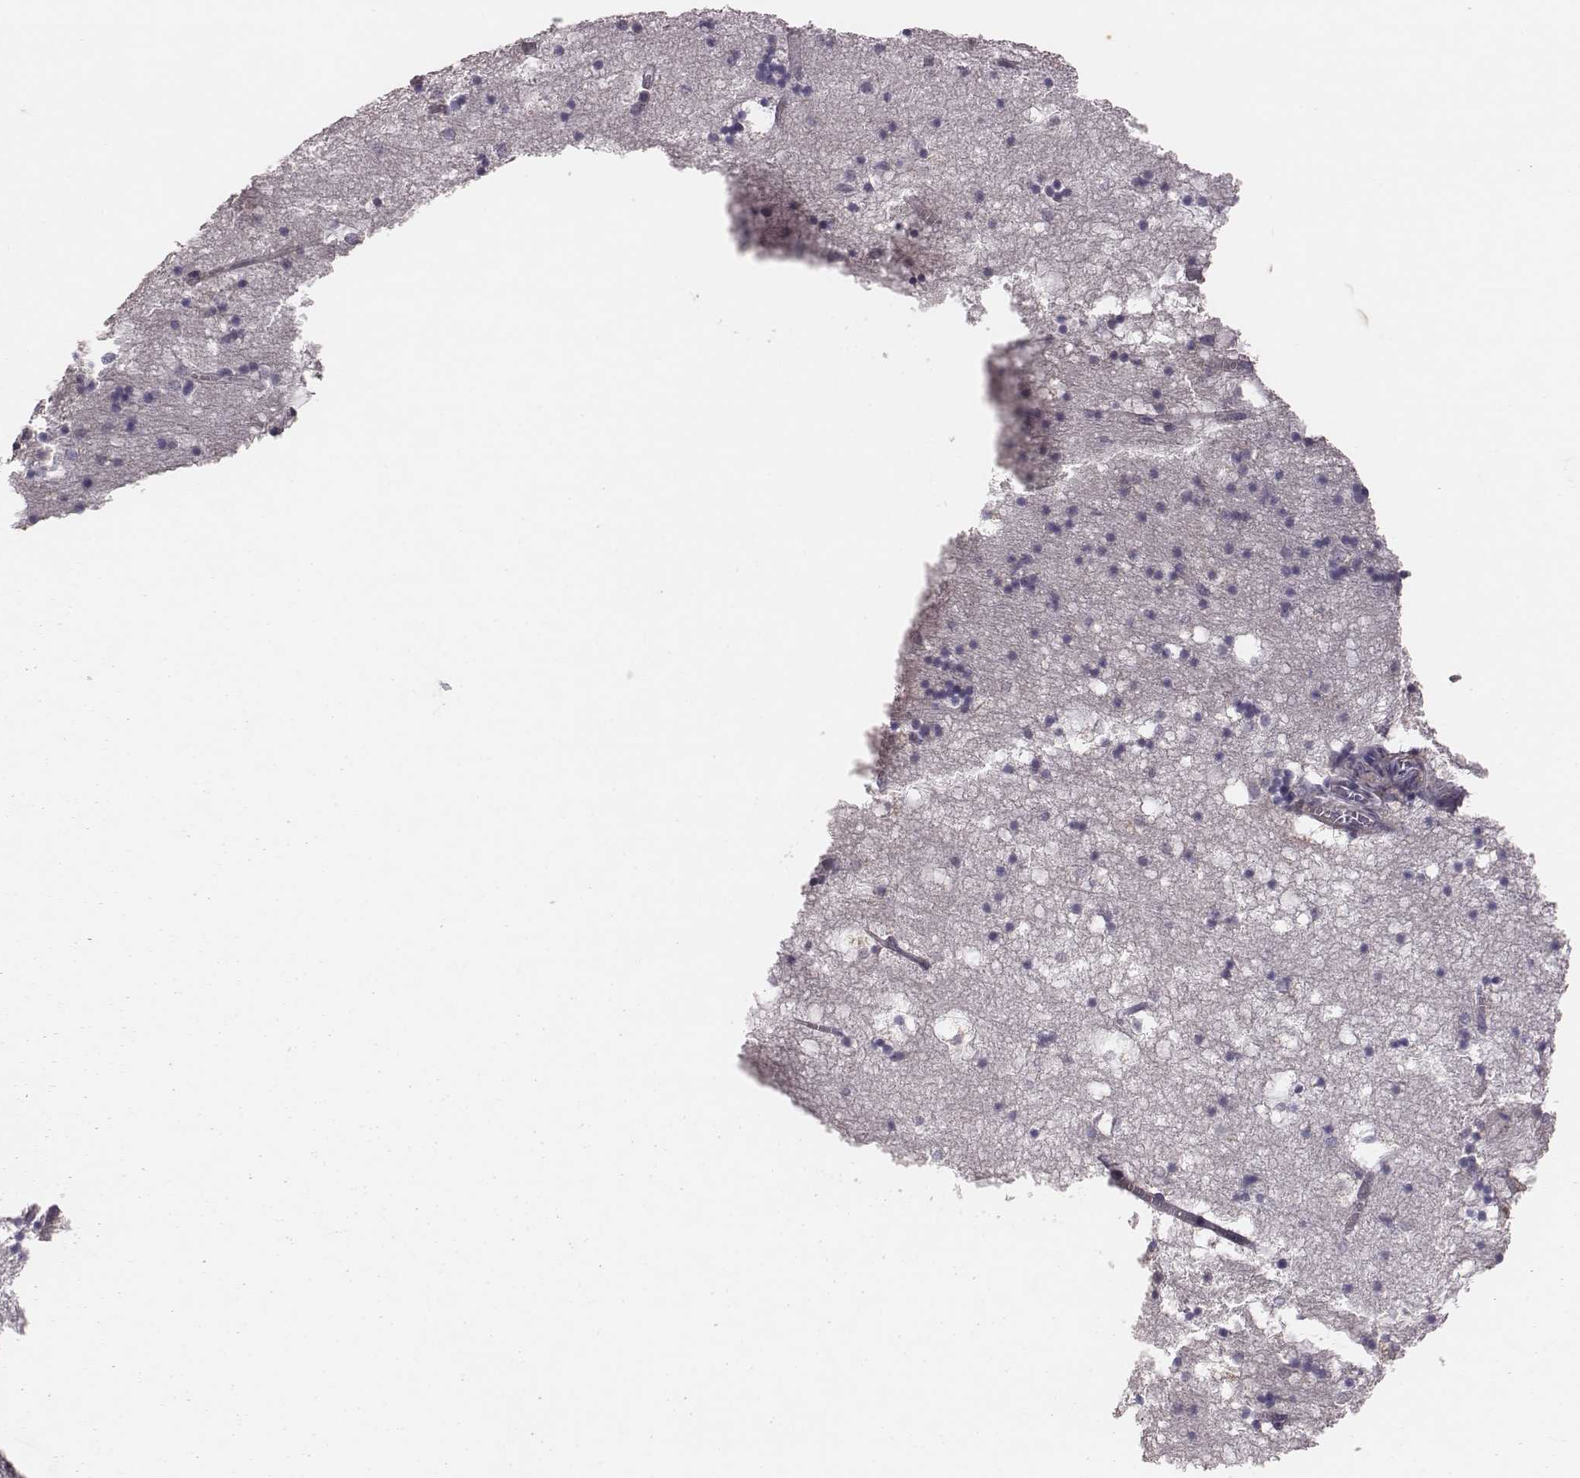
{"staining": {"intensity": "negative", "quantity": "none", "location": "none"}, "tissue": "hippocampus", "cell_type": "Glial cells", "image_type": "normal", "snomed": [{"axis": "morphology", "description": "Normal tissue, NOS"}, {"axis": "topography", "description": "Hippocampus"}], "caption": "A micrograph of human hippocampus is negative for staining in glial cells. (DAB (3,3'-diaminobenzidine) immunohistochemistry (IHC), high magnification).", "gene": "CAD", "patient": {"sex": "male", "age": 58}}